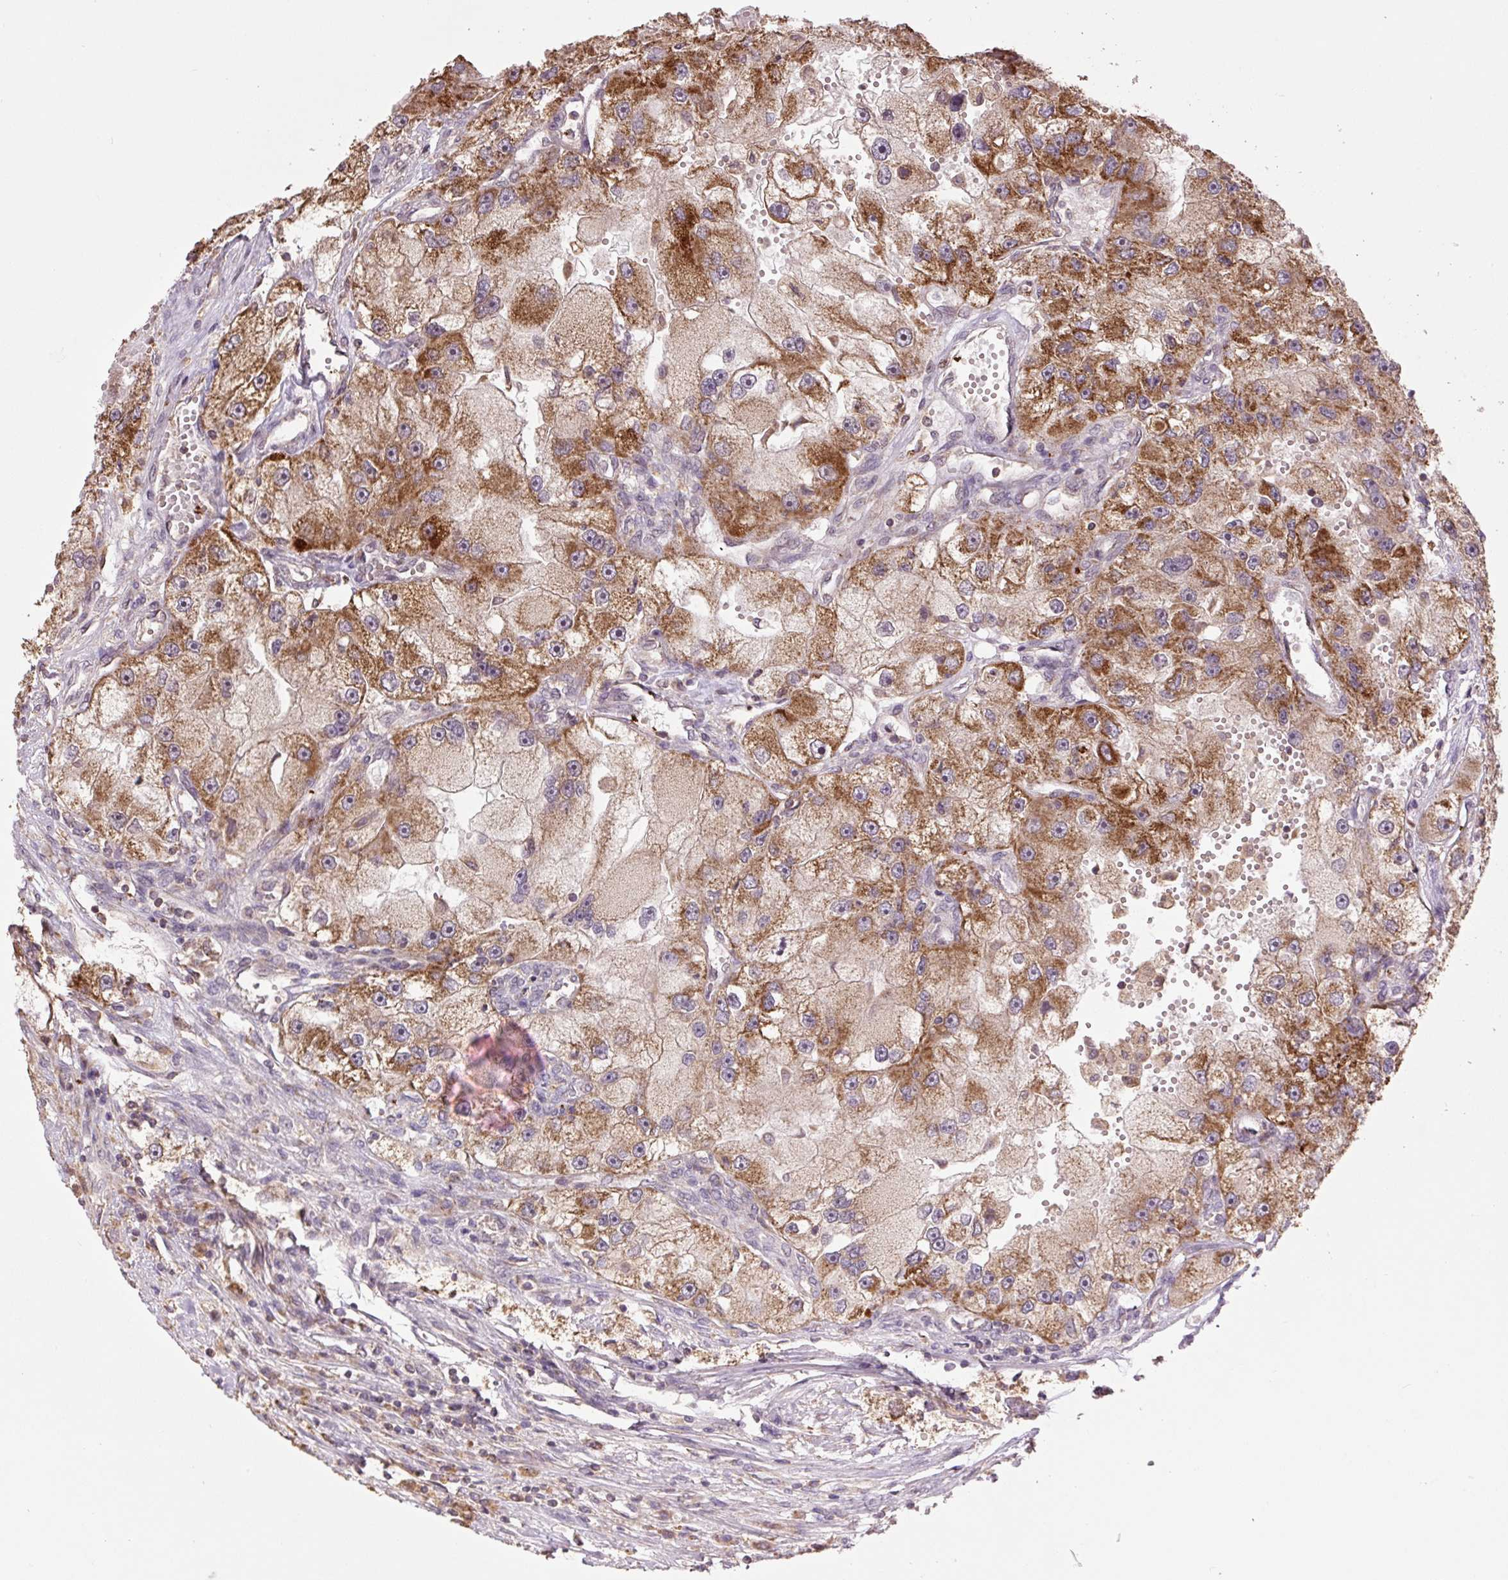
{"staining": {"intensity": "strong", "quantity": "25%-75%", "location": "cytoplasmic/membranous"}, "tissue": "renal cancer", "cell_type": "Tumor cells", "image_type": "cancer", "snomed": [{"axis": "morphology", "description": "Adenocarcinoma, NOS"}, {"axis": "topography", "description": "Kidney"}], "caption": "Renal adenocarcinoma stained with DAB IHC reveals high levels of strong cytoplasmic/membranous positivity in about 25%-75% of tumor cells.", "gene": "TMEM160", "patient": {"sex": "male", "age": 63}}